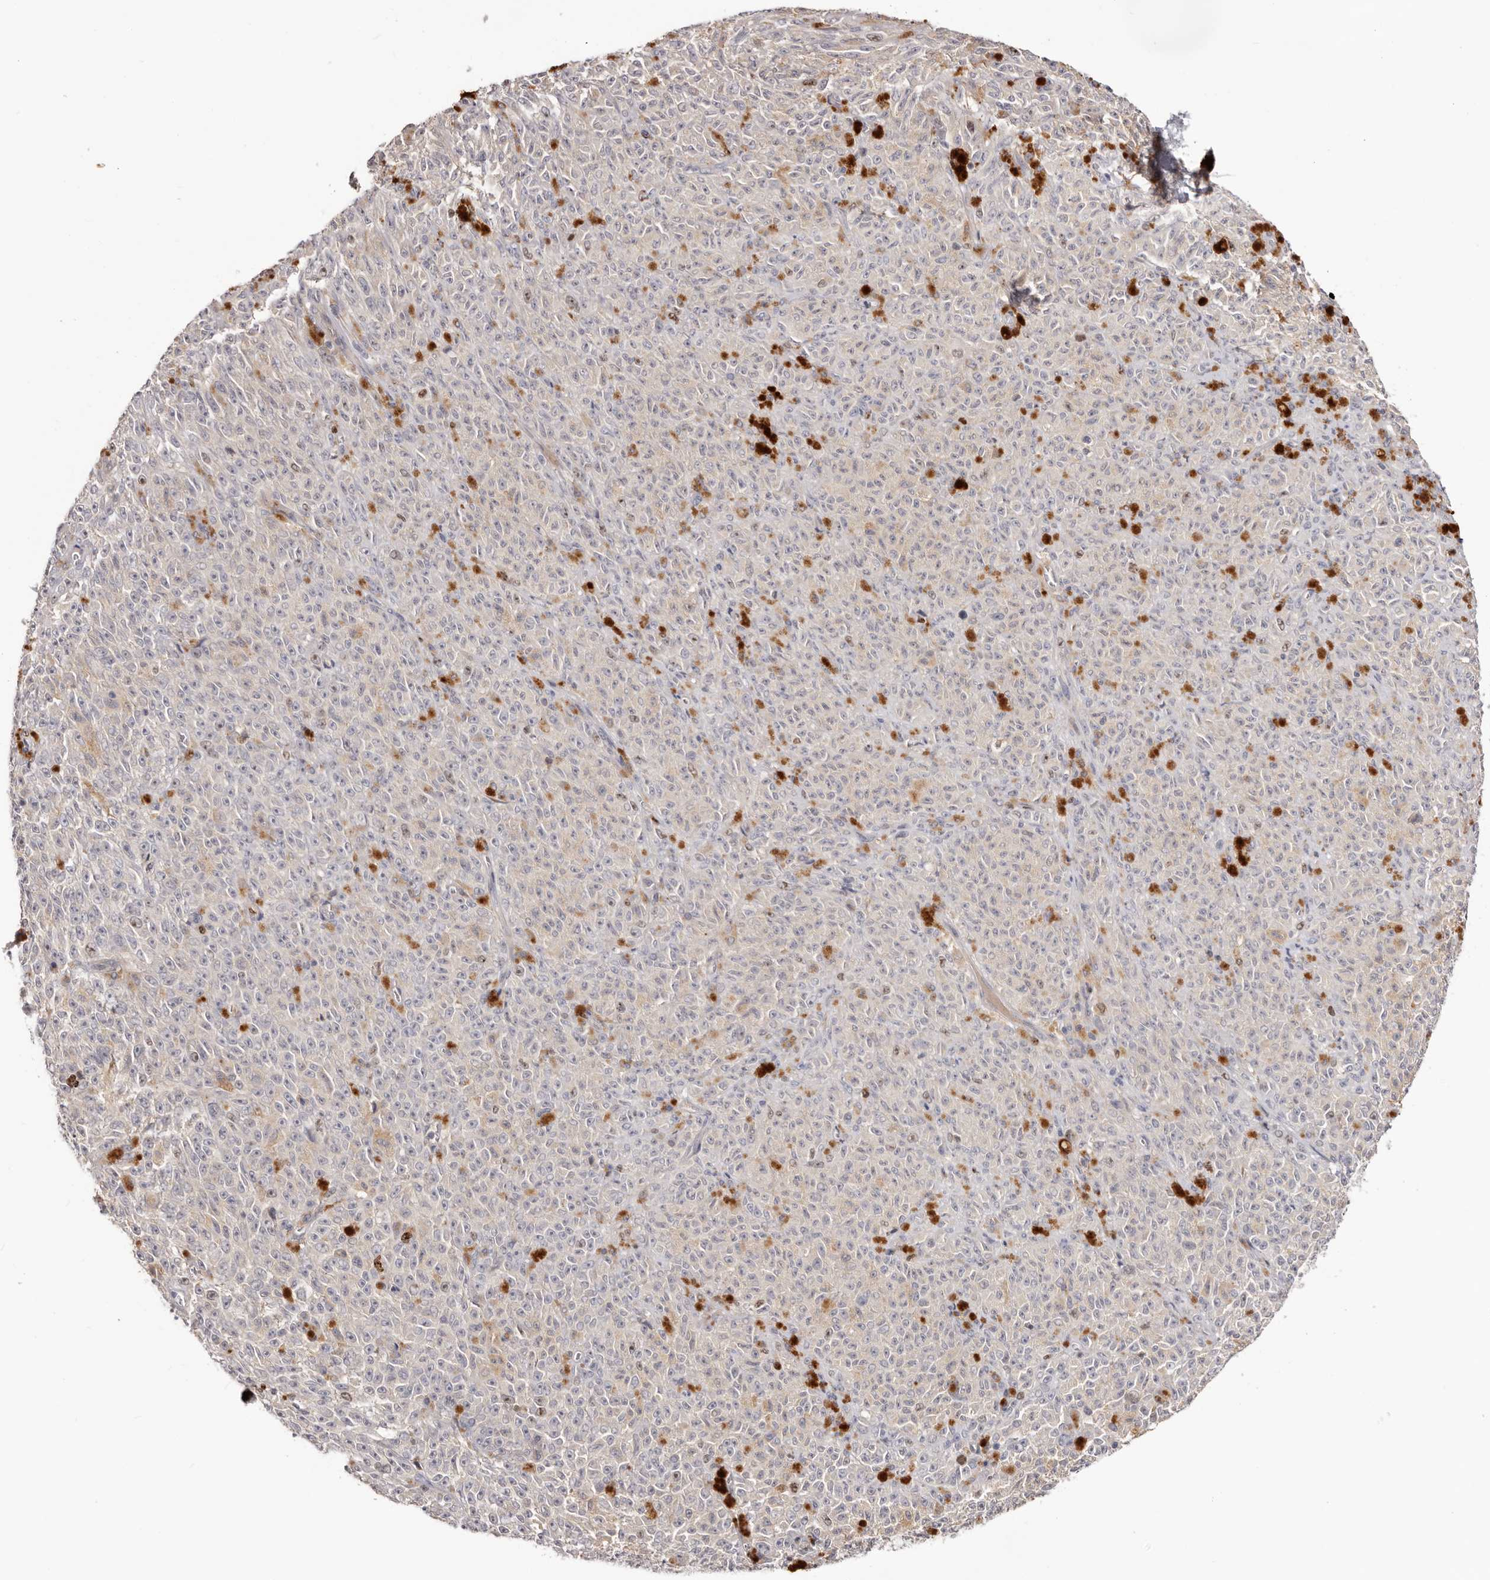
{"staining": {"intensity": "weak", "quantity": "<25%", "location": "cytoplasmic/membranous"}, "tissue": "melanoma", "cell_type": "Tumor cells", "image_type": "cancer", "snomed": [{"axis": "morphology", "description": "Malignant melanoma, NOS"}, {"axis": "topography", "description": "Skin"}], "caption": "High magnification brightfield microscopy of melanoma stained with DAB (3,3'-diaminobenzidine) (brown) and counterstained with hematoxylin (blue): tumor cells show no significant staining.", "gene": "CCDC190", "patient": {"sex": "female", "age": 82}}